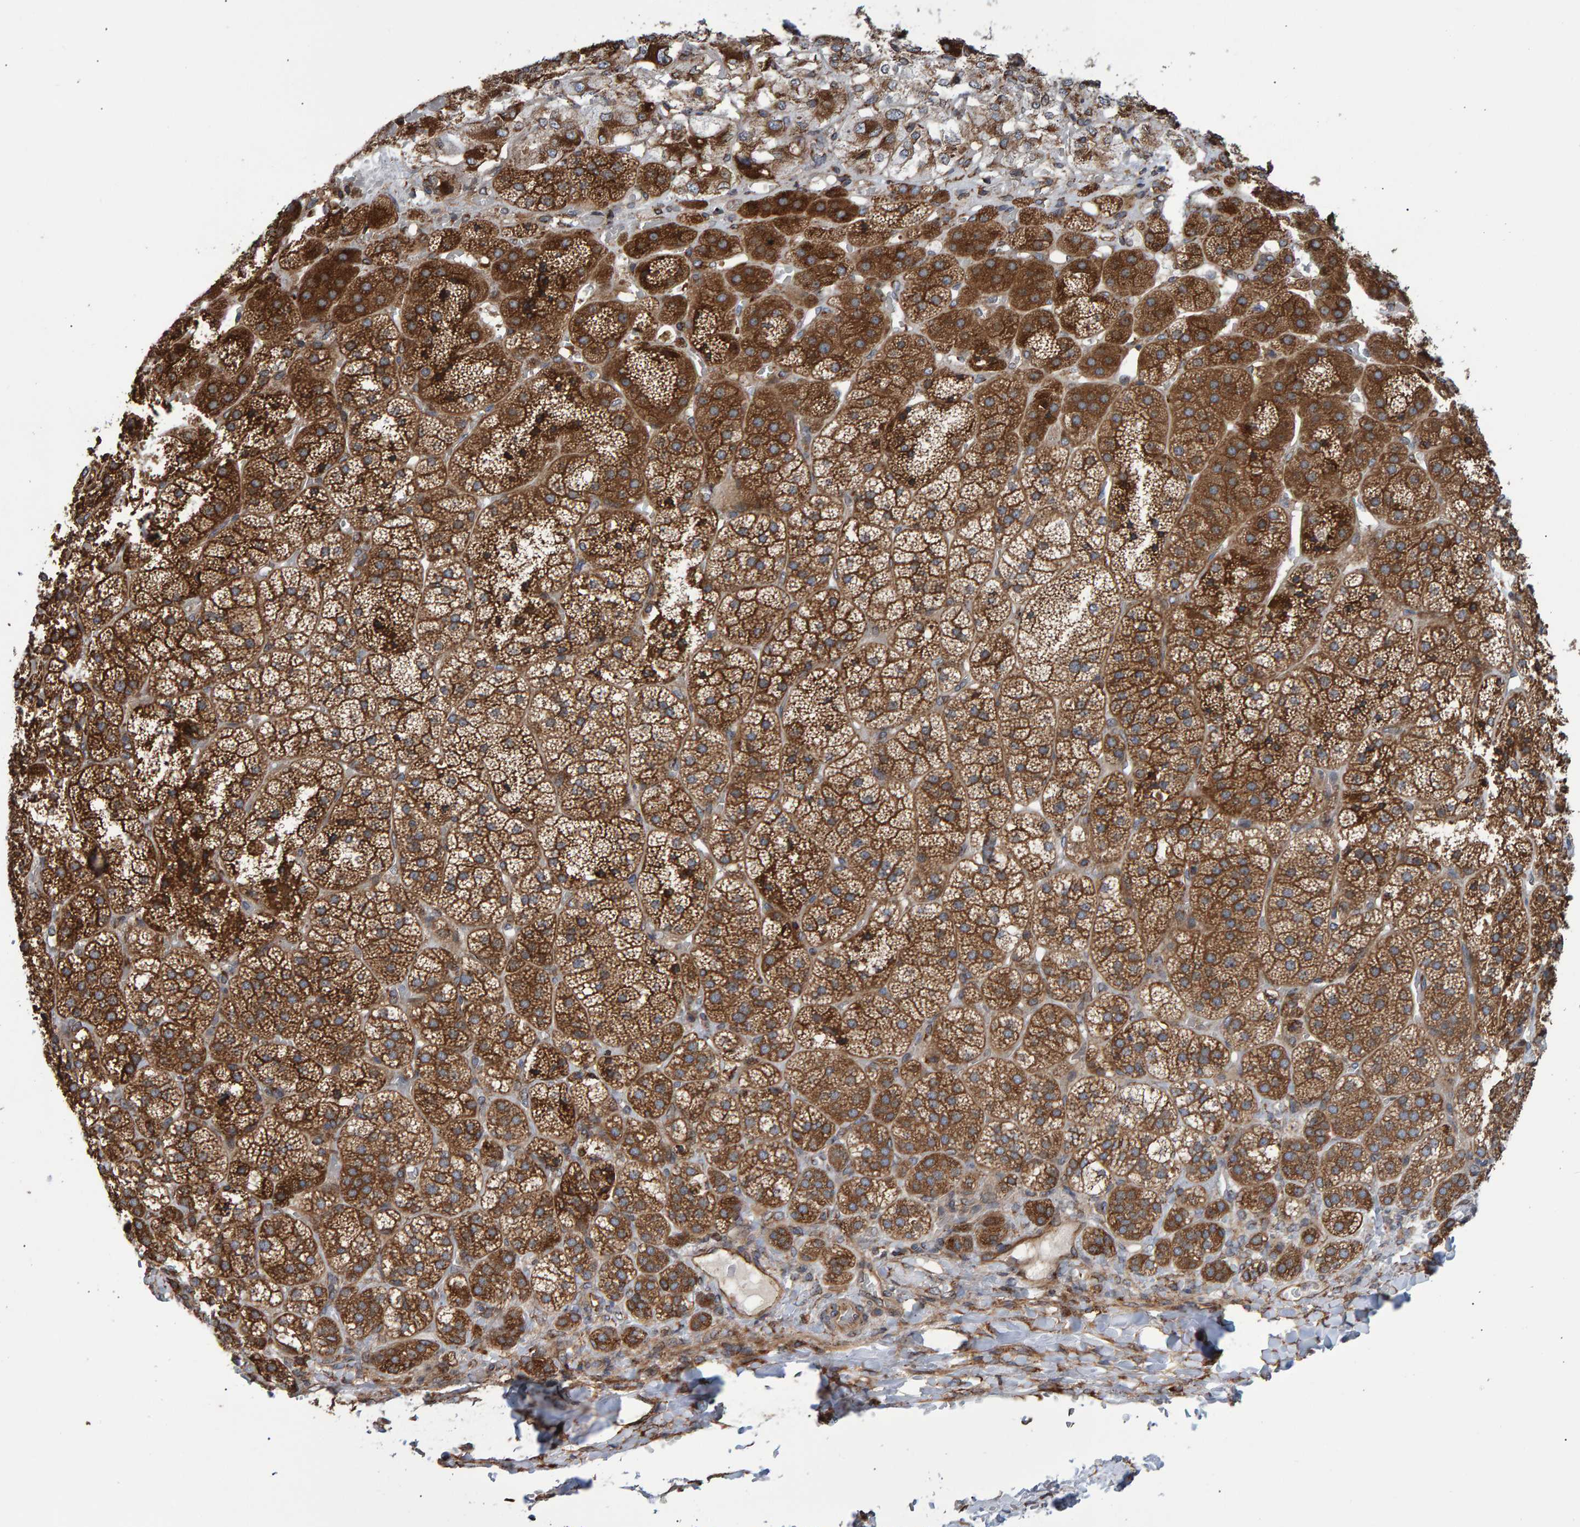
{"staining": {"intensity": "strong", "quantity": ">75%", "location": "cytoplasmic/membranous"}, "tissue": "adrenal gland", "cell_type": "Glandular cells", "image_type": "normal", "snomed": [{"axis": "morphology", "description": "Normal tissue, NOS"}, {"axis": "topography", "description": "Adrenal gland"}], "caption": "IHC staining of unremarkable adrenal gland, which shows high levels of strong cytoplasmic/membranous staining in about >75% of glandular cells indicating strong cytoplasmic/membranous protein positivity. The staining was performed using DAB (brown) for protein detection and nuclei were counterstained in hematoxylin (blue).", "gene": "FAM117A", "patient": {"sex": "female", "age": 44}}